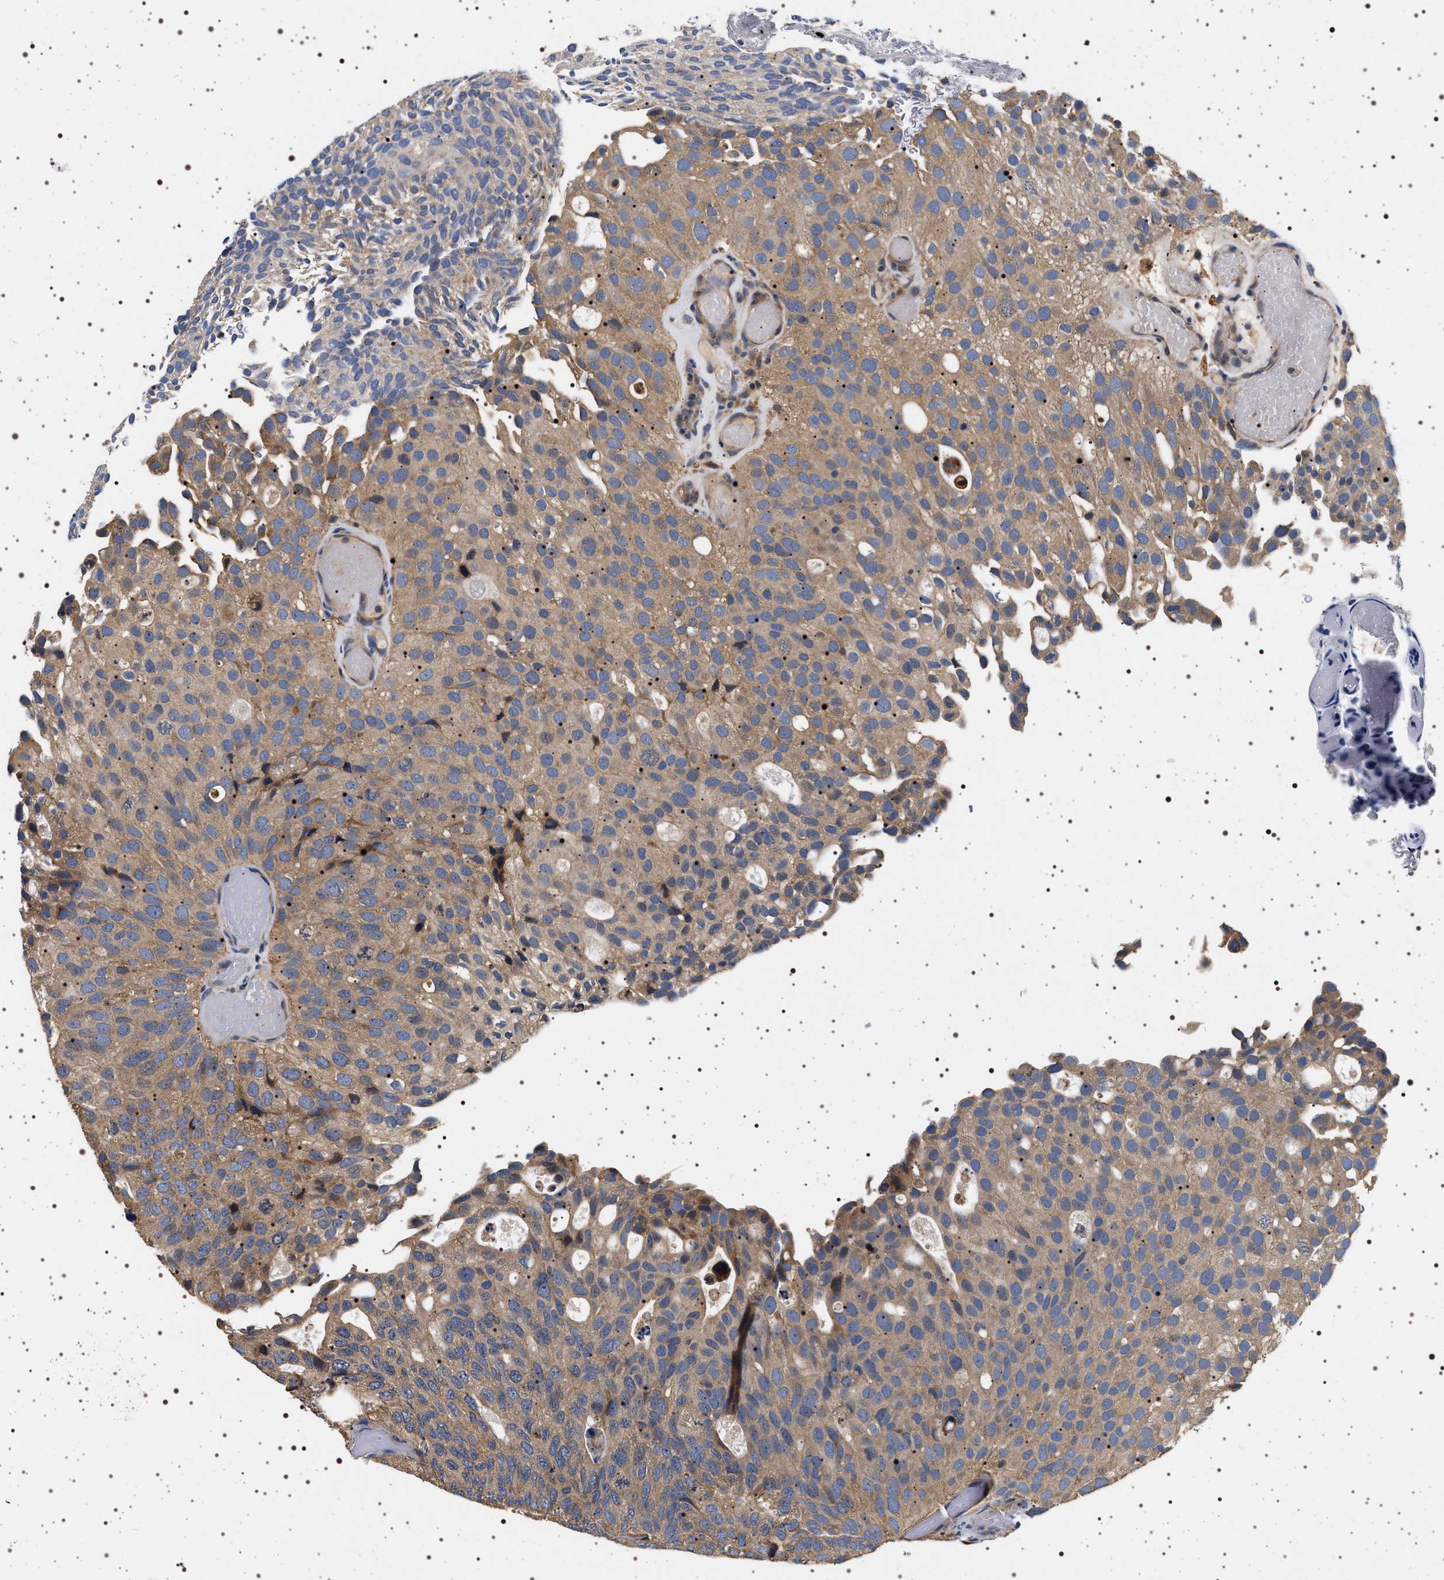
{"staining": {"intensity": "moderate", "quantity": ">75%", "location": "cytoplasmic/membranous"}, "tissue": "urothelial cancer", "cell_type": "Tumor cells", "image_type": "cancer", "snomed": [{"axis": "morphology", "description": "Urothelial carcinoma, Low grade"}, {"axis": "topography", "description": "Urinary bladder"}], "caption": "Brown immunohistochemical staining in human low-grade urothelial carcinoma exhibits moderate cytoplasmic/membranous expression in approximately >75% of tumor cells. (DAB (3,3'-diaminobenzidine) IHC, brown staining for protein, blue staining for nuclei).", "gene": "DCBLD2", "patient": {"sex": "male", "age": 78}}